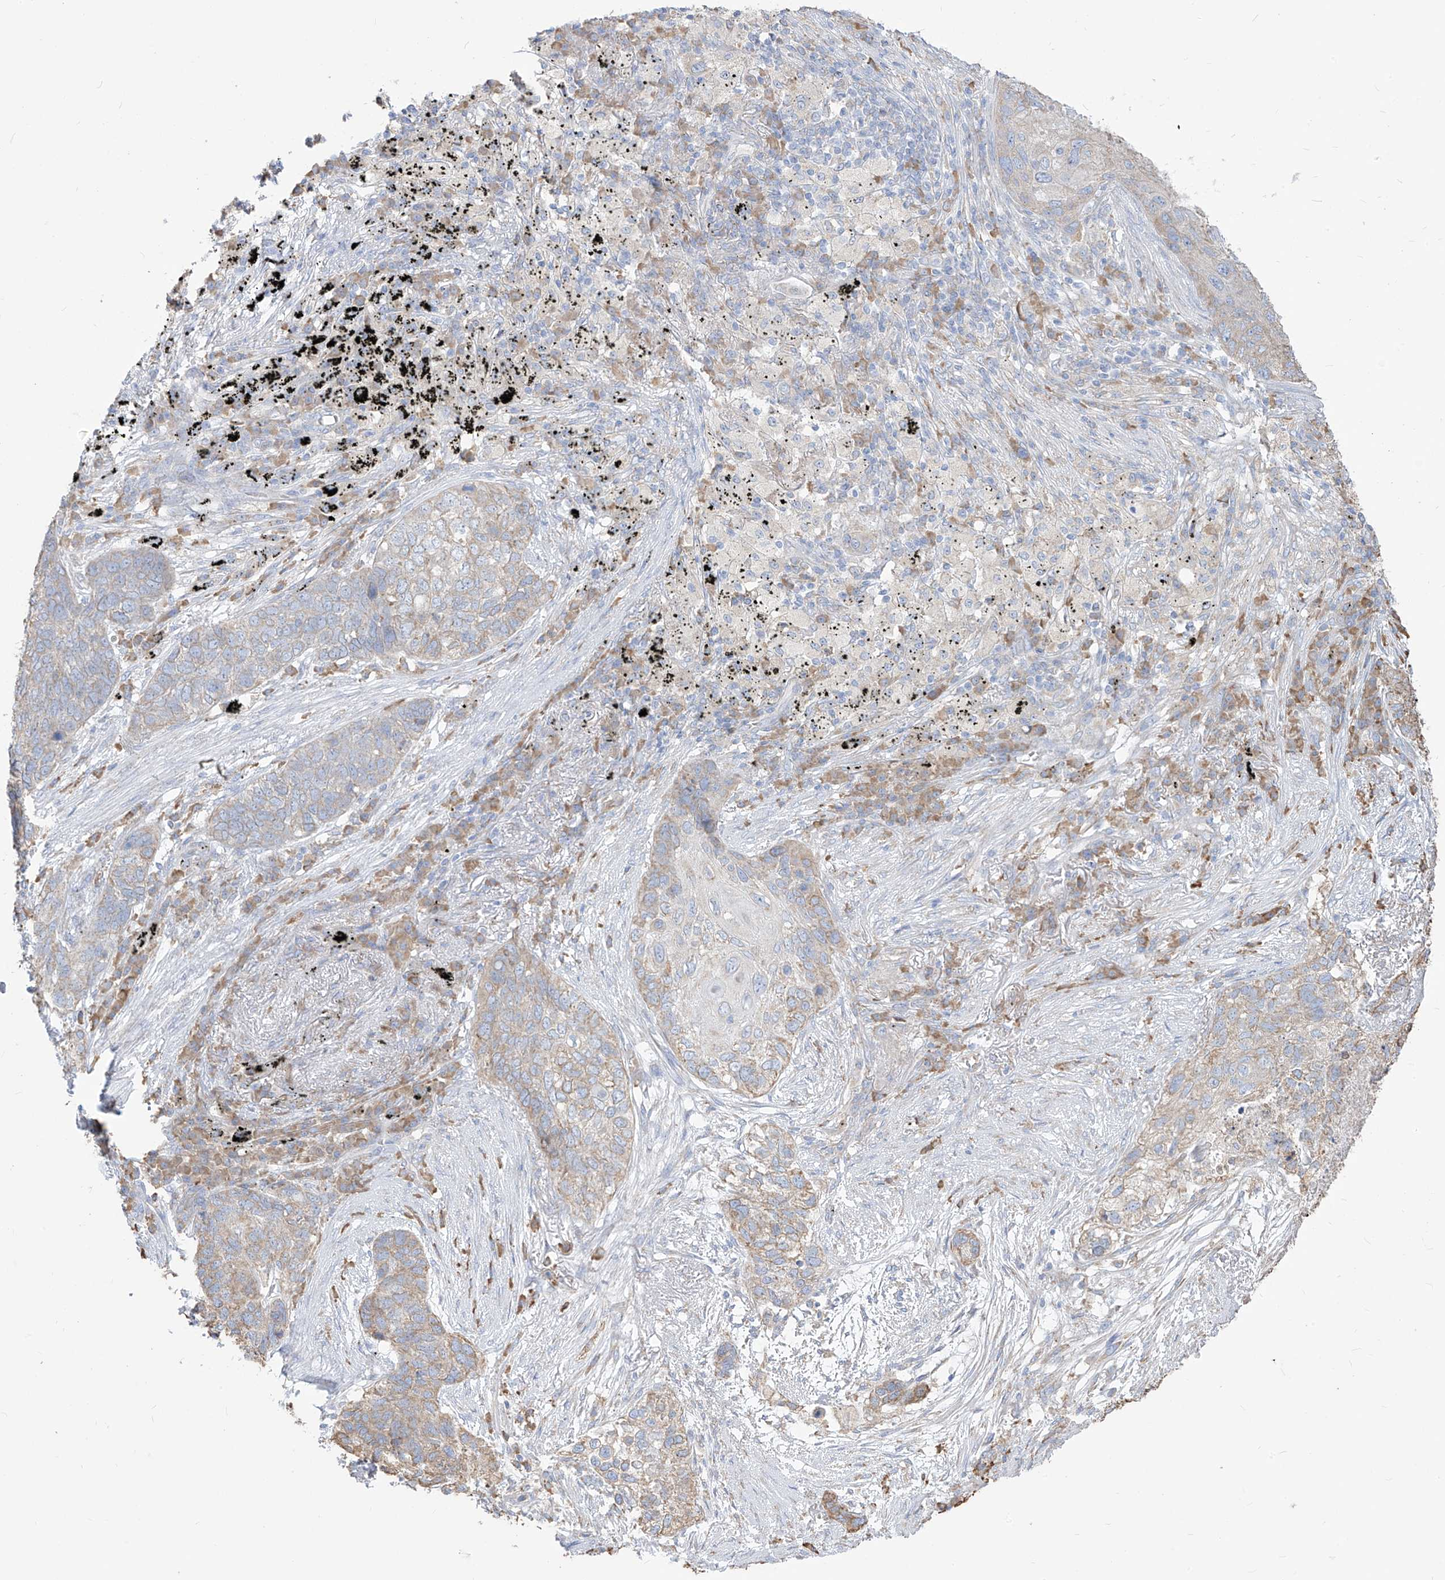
{"staining": {"intensity": "weak", "quantity": "<25%", "location": "cytoplasmic/membranous"}, "tissue": "lung cancer", "cell_type": "Tumor cells", "image_type": "cancer", "snomed": [{"axis": "morphology", "description": "Squamous cell carcinoma, NOS"}, {"axis": "topography", "description": "Lung"}], "caption": "Tumor cells are negative for brown protein staining in squamous cell carcinoma (lung). Nuclei are stained in blue.", "gene": "PDIA6", "patient": {"sex": "female", "age": 63}}